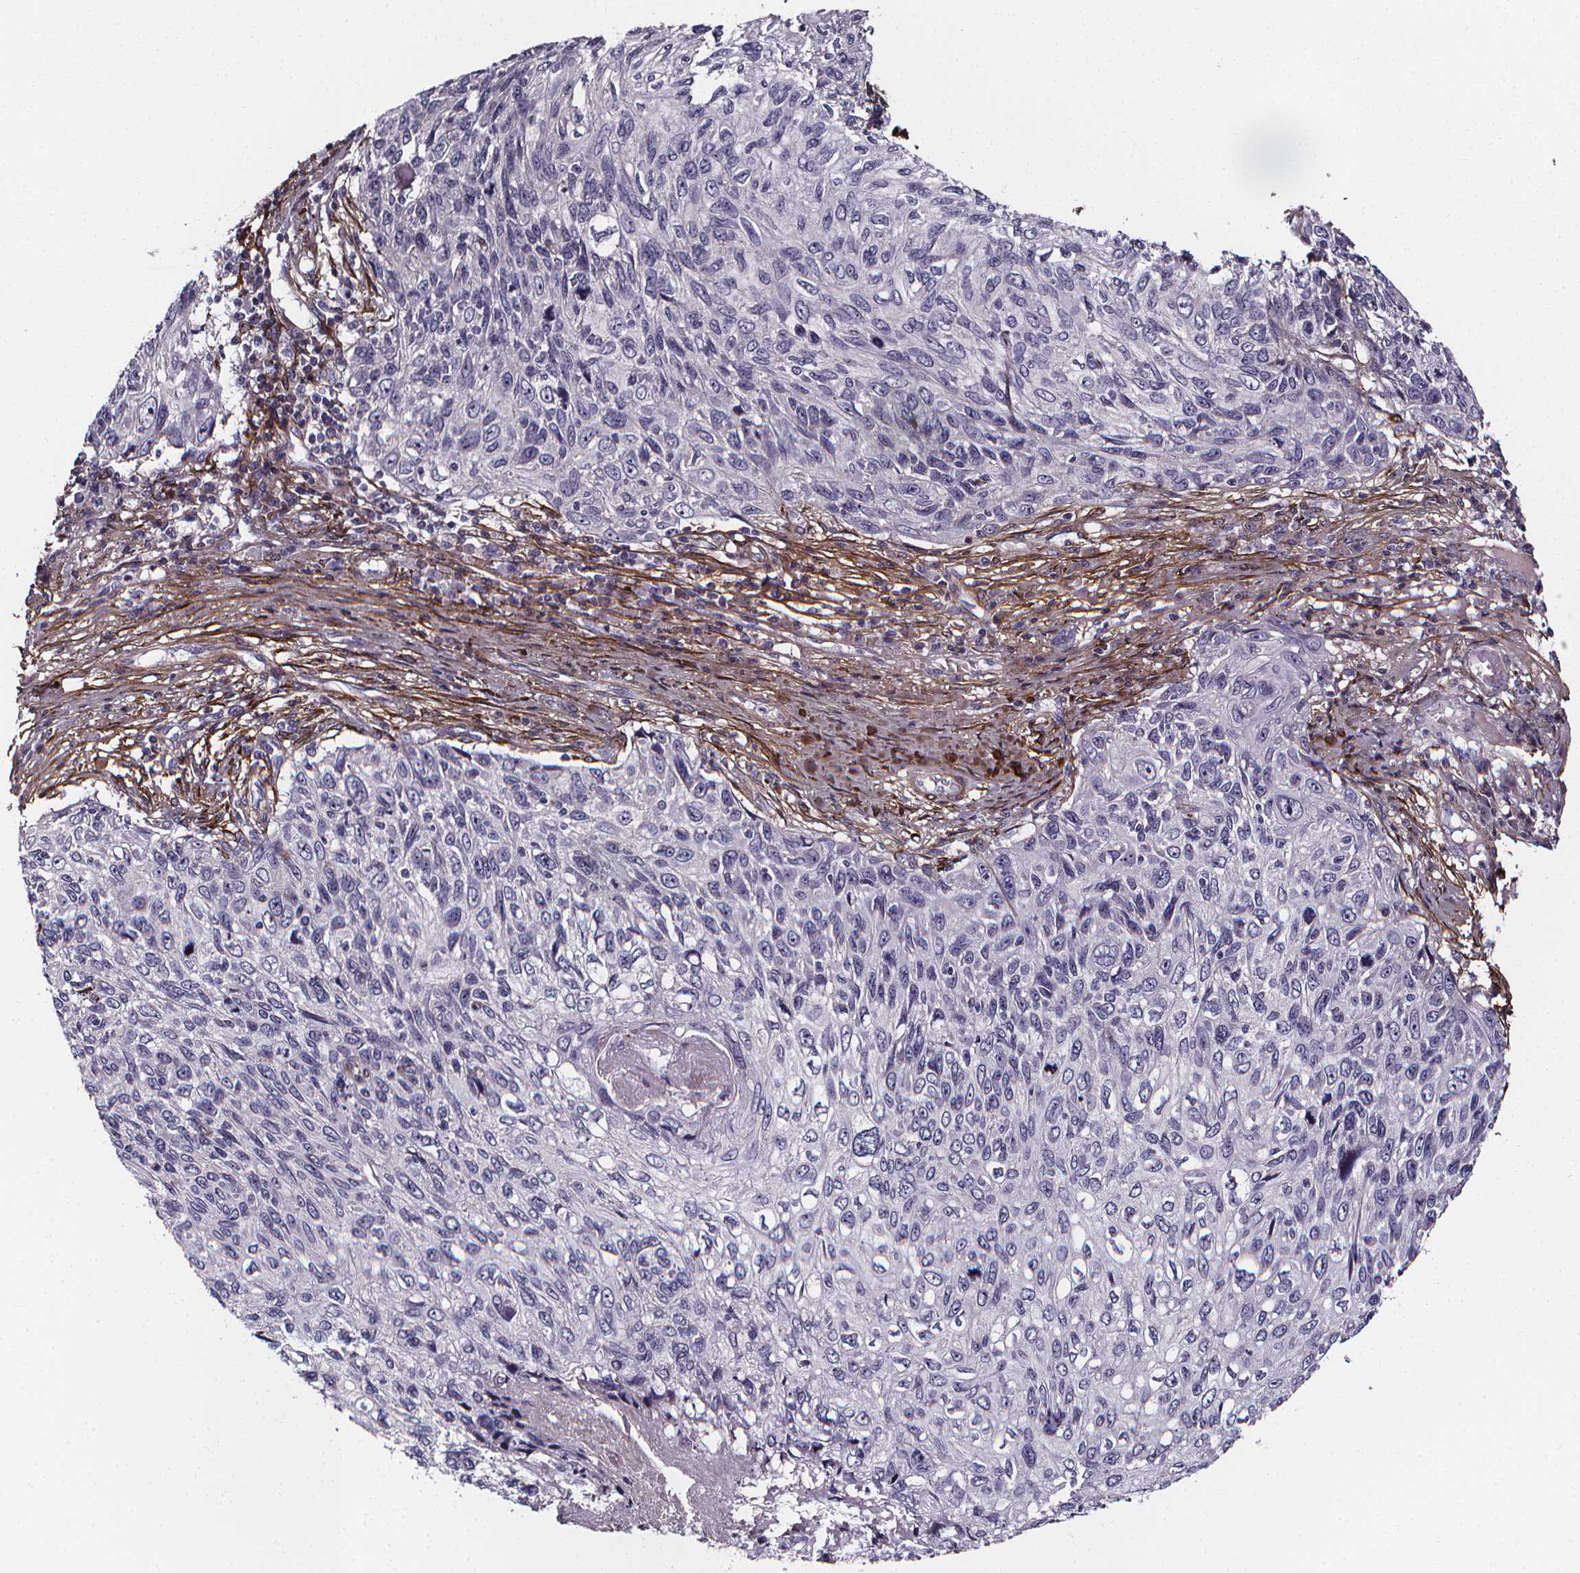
{"staining": {"intensity": "negative", "quantity": "none", "location": "none"}, "tissue": "skin cancer", "cell_type": "Tumor cells", "image_type": "cancer", "snomed": [{"axis": "morphology", "description": "Squamous cell carcinoma, NOS"}, {"axis": "topography", "description": "Skin"}], "caption": "DAB (3,3'-diaminobenzidine) immunohistochemical staining of human skin squamous cell carcinoma reveals no significant positivity in tumor cells.", "gene": "AEBP1", "patient": {"sex": "male", "age": 92}}